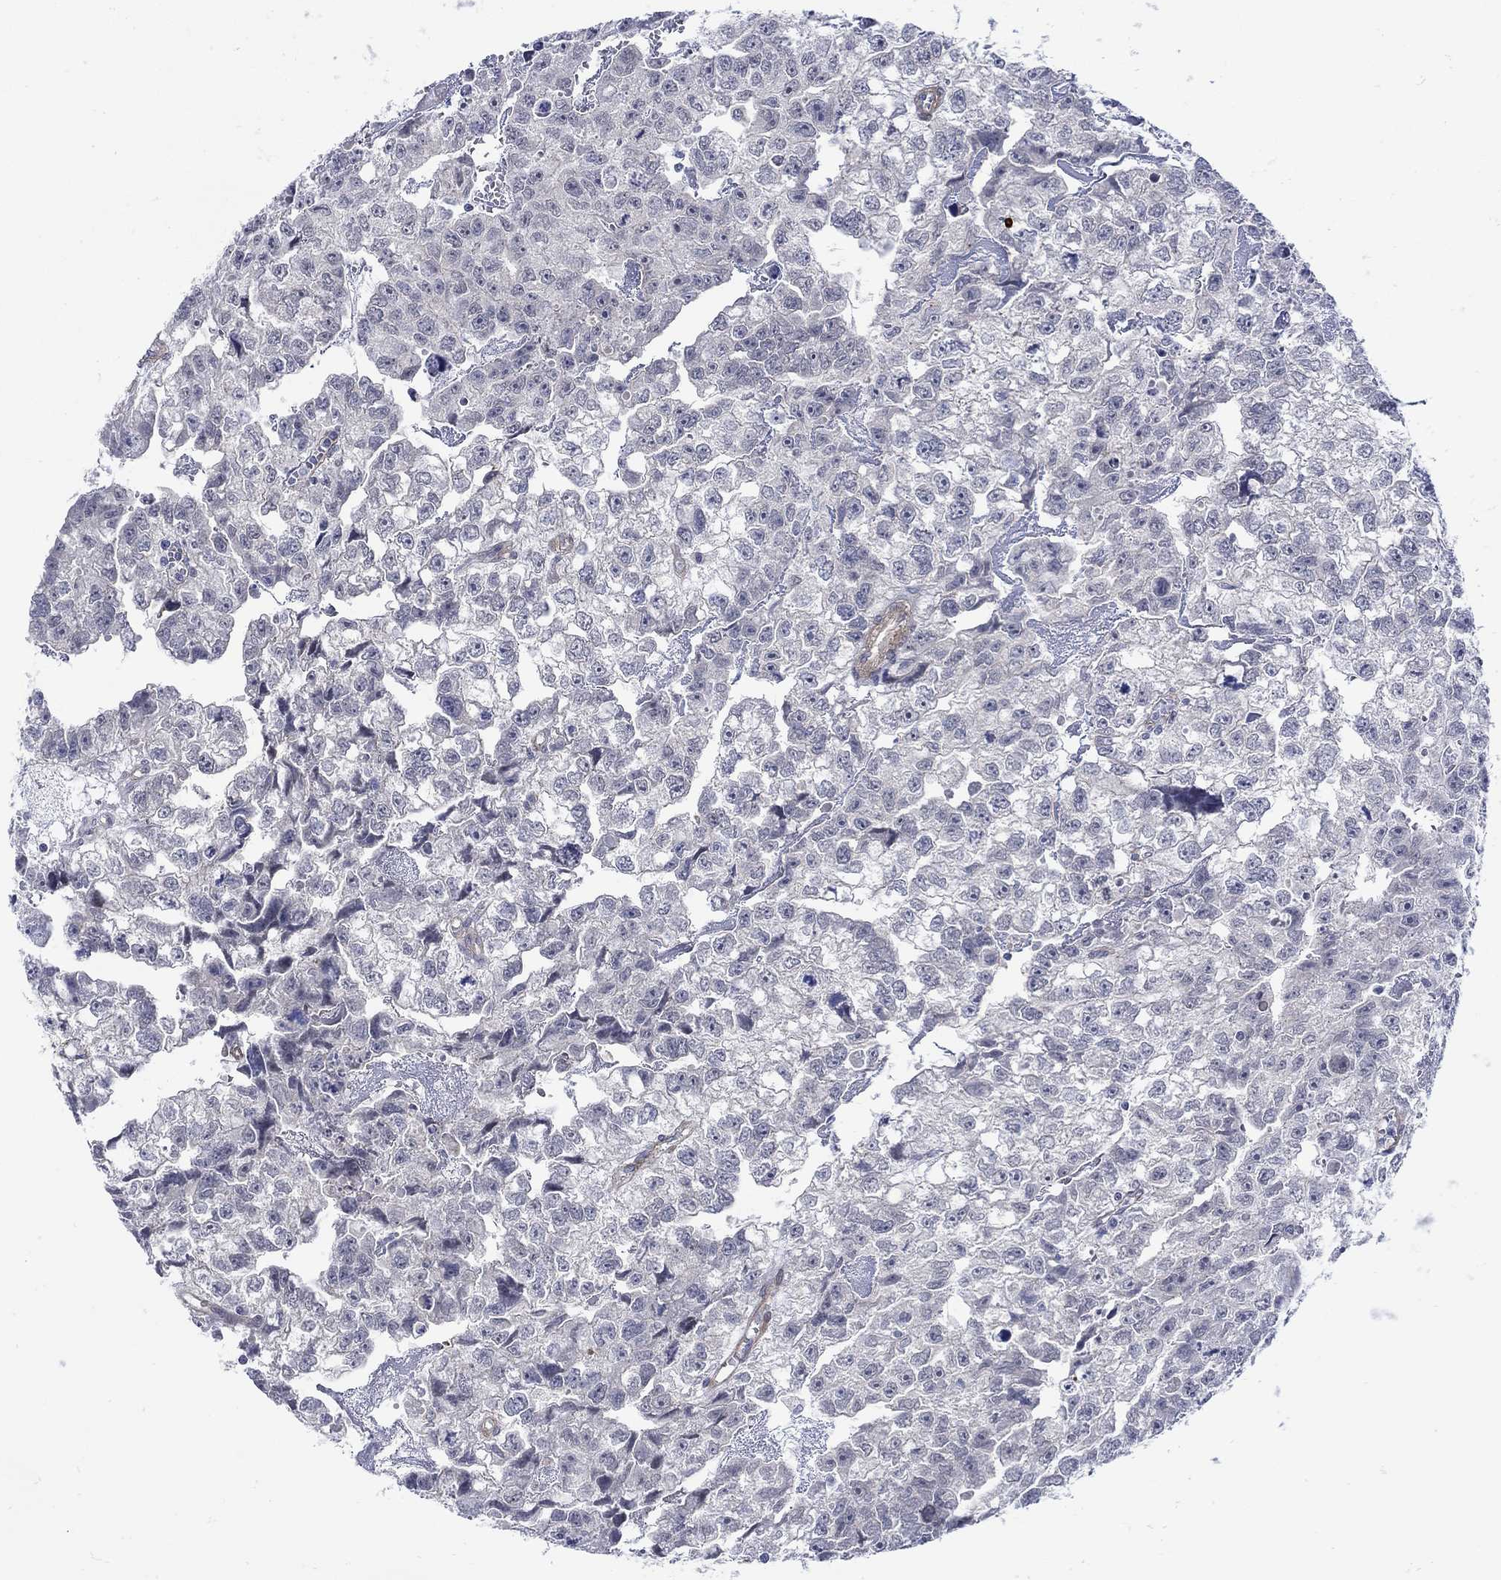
{"staining": {"intensity": "negative", "quantity": "none", "location": "none"}, "tissue": "testis cancer", "cell_type": "Tumor cells", "image_type": "cancer", "snomed": [{"axis": "morphology", "description": "Carcinoma, Embryonal, NOS"}, {"axis": "morphology", "description": "Teratoma, malignant, NOS"}, {"axis": "topography", "description": "Testis"}], "caption": "DAB immunohistochemical staining of human testis teratoma (malignant) shows no significant staining in tumor cells. Brightfield microscopy of IHC stained with DAB (3,3'-diaminobenzidine) (brown) and hematoxylin (blue), captured at high magnification.", "gene": "SCN7A", "patient": {"sex": "male", "age": 44}}